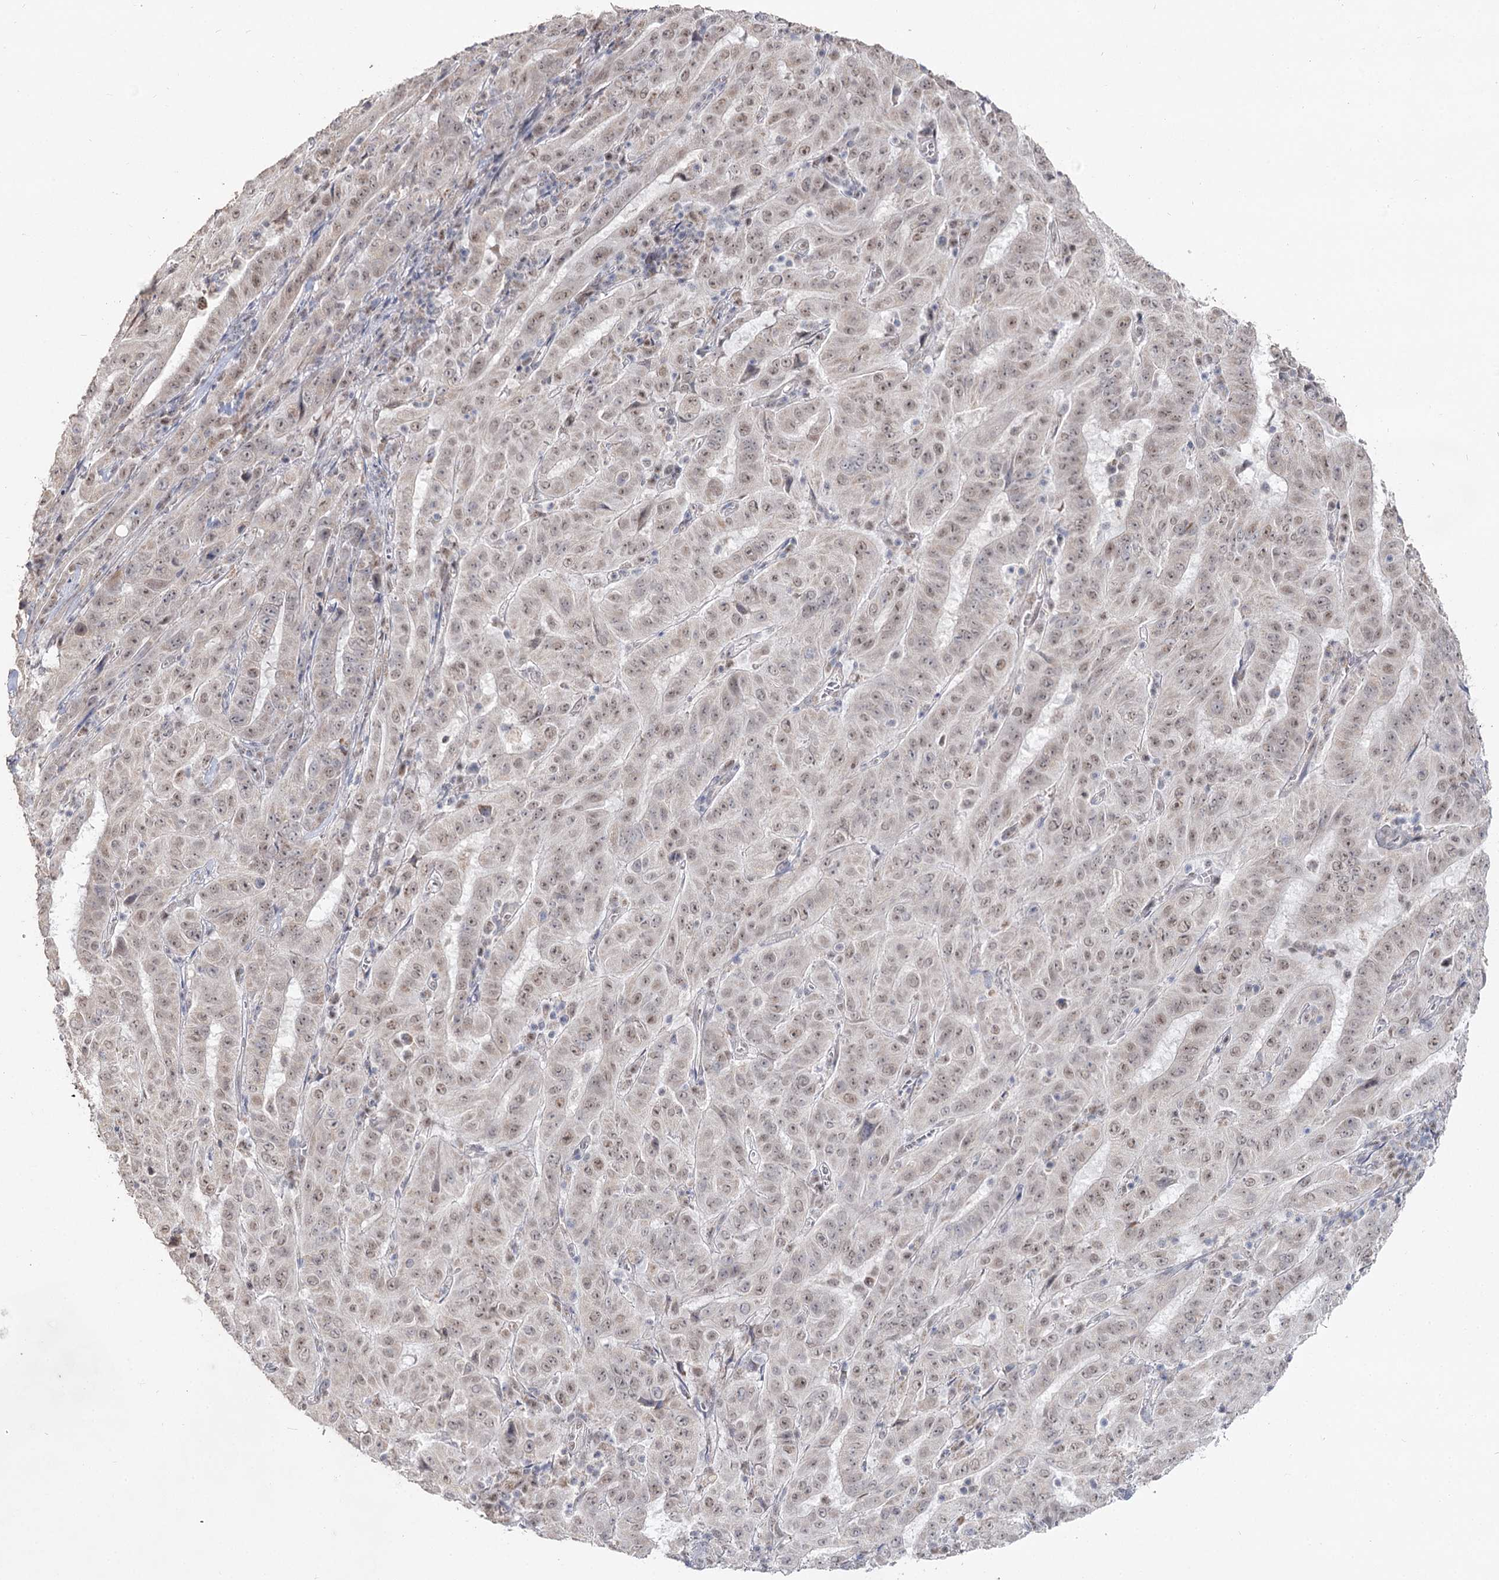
{"staining": {"intensity": "weak", "quantity": "<25%", "location": "nuclear"}, "tissue": "pancreatic cancer", "cell_type": "Tumor cells", "image_type": "cancer", "snomed": [{"axis": "morphology", "description": "Adenocarcinoma, NOS"}, {"axis": "topography", "description": "Pancreas"}], "caption": "Immunohistochemistry (IHC) photomicrograph of neoplastic tissue: adenocarcinoma (pancreatic) stained with DAB displays no significant protein expression in tumor cells.", "gene": "RUFY4", "patient": {"sex": "male", "age": 63}}